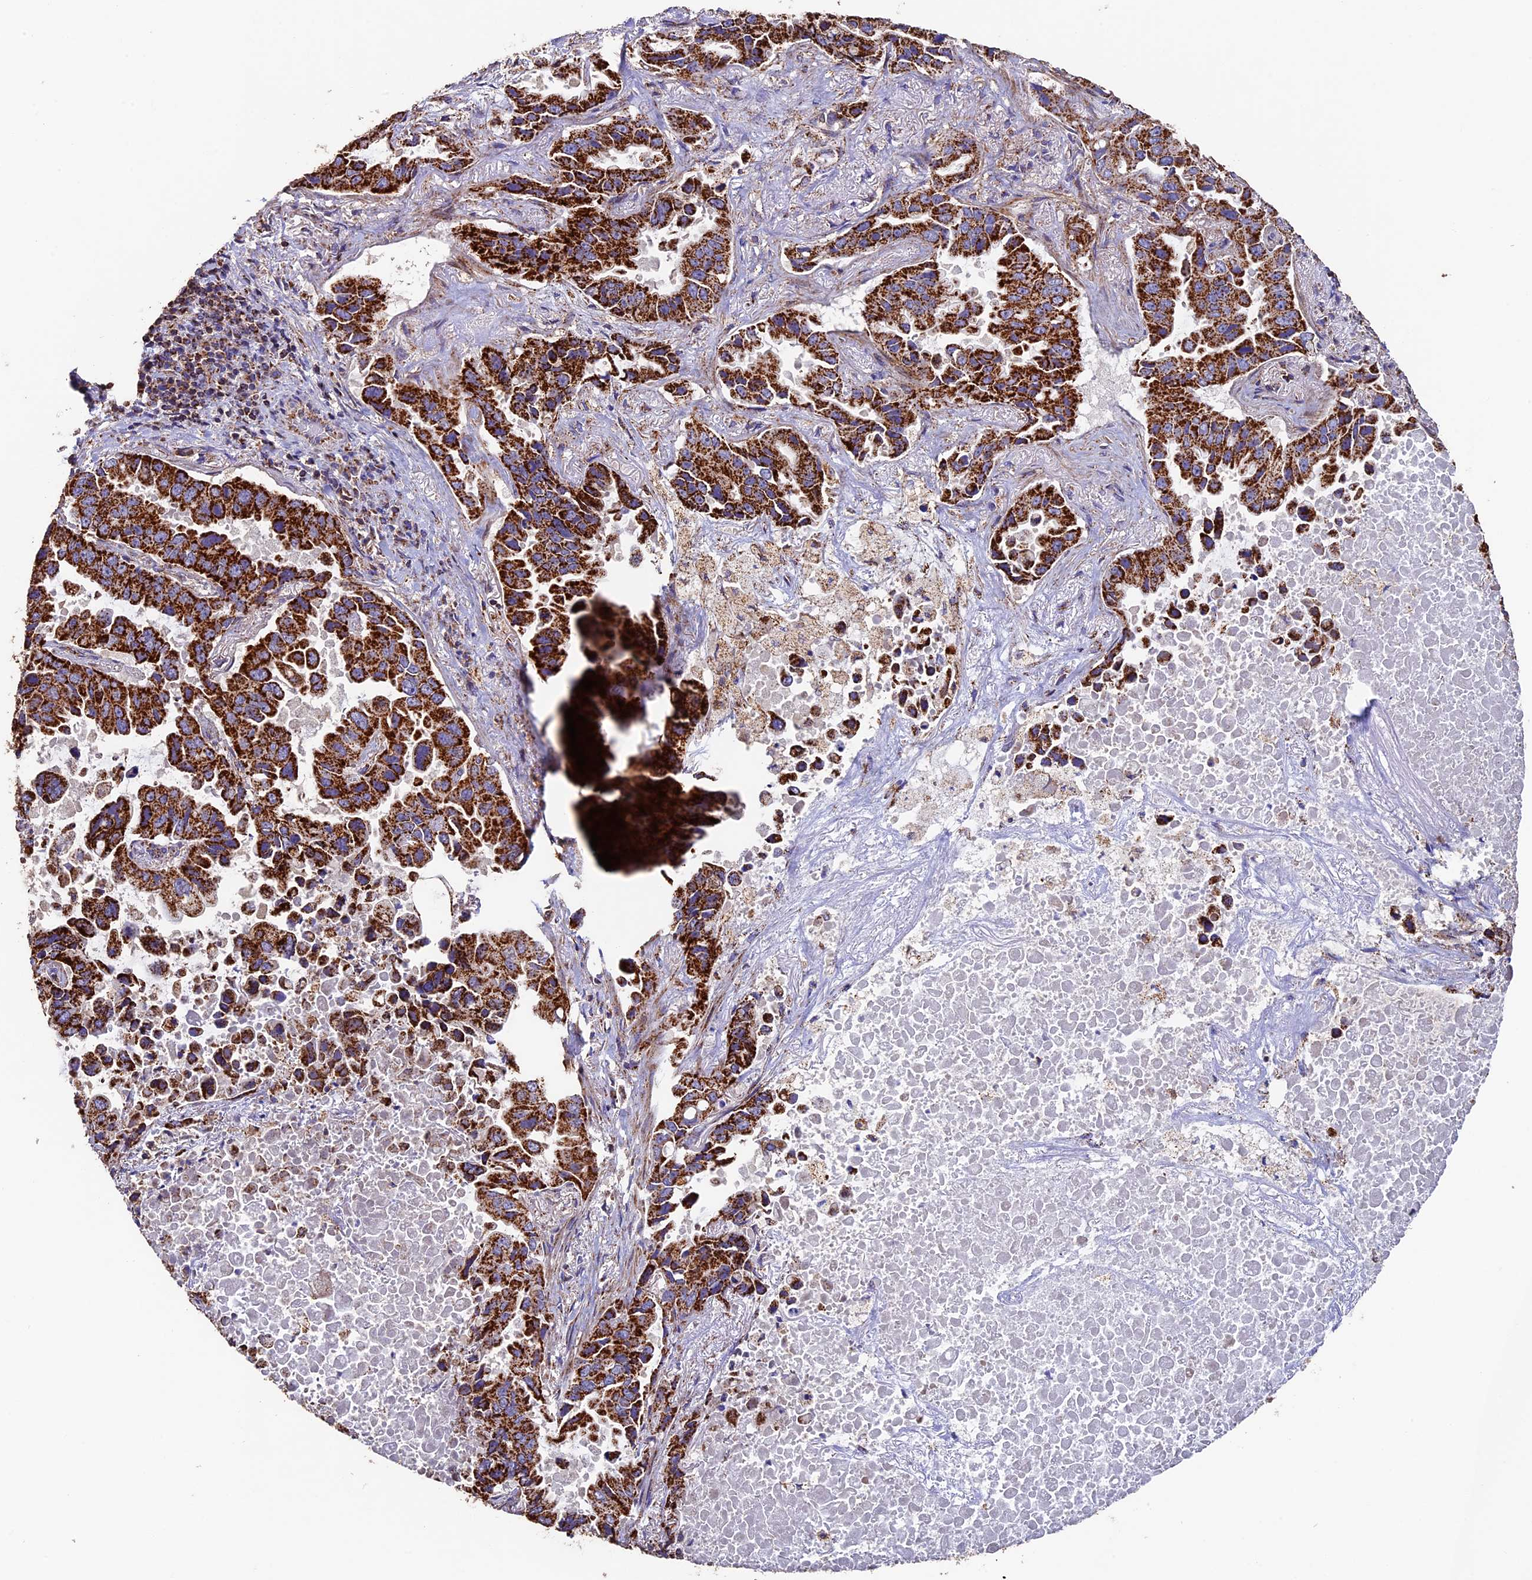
{"staining": {"intensity": "strong", "quantity": ">75%", "location": "cytoplasmic/membranous"}, "tissue": "lung cancer", "cell_type": "Tumor cells", "image_type": "cancer", "snomed": [{"axis": "morphology", "description": "Adenocarcinoma, NOS"}, {"axis": "topography", "description": "Lung"}], "caption": "Human lung cancer stained with a protein marker shows strong staining in tumor cells.", "gene": "ADAT1", "patient": {"sex": "male", "age": 64}}